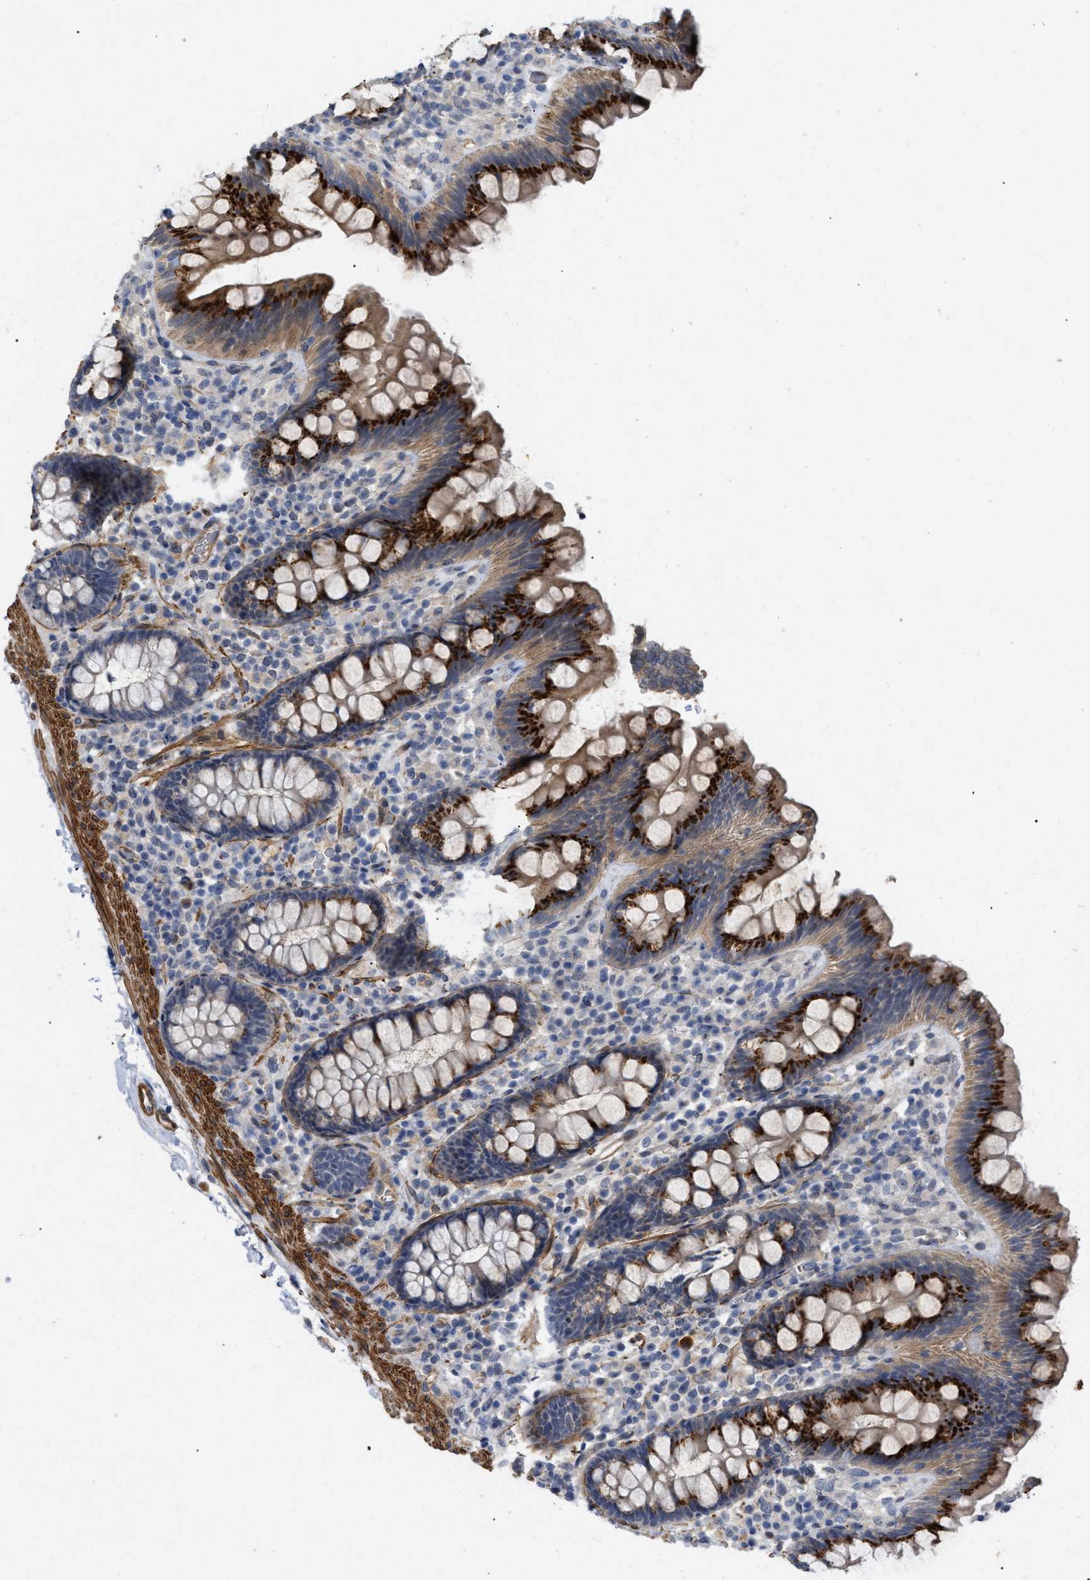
{"staining": {"intensity": "moderate", "quantity": ">75%", "location": "cytoplasmic/membranous"}, "tissue": "colon", "cell_type": "Endothelial cells", "image_type": "normal", "snomed": [{"axis": "morphology", "description": "Normal tissue, NOS"}, {"axis": "topography", "description": "Colon"}], "caption": "Colon stained with DAB IHC displays medium levels of moderate cytoplasmic/membranous expression in about >75% of endothelial cells. (DAB IHC, brown staining for protein, blue staining for nuclei).", "gene": "ST6GALNAC6", "patient": {"sex": "female", "age": 80}}